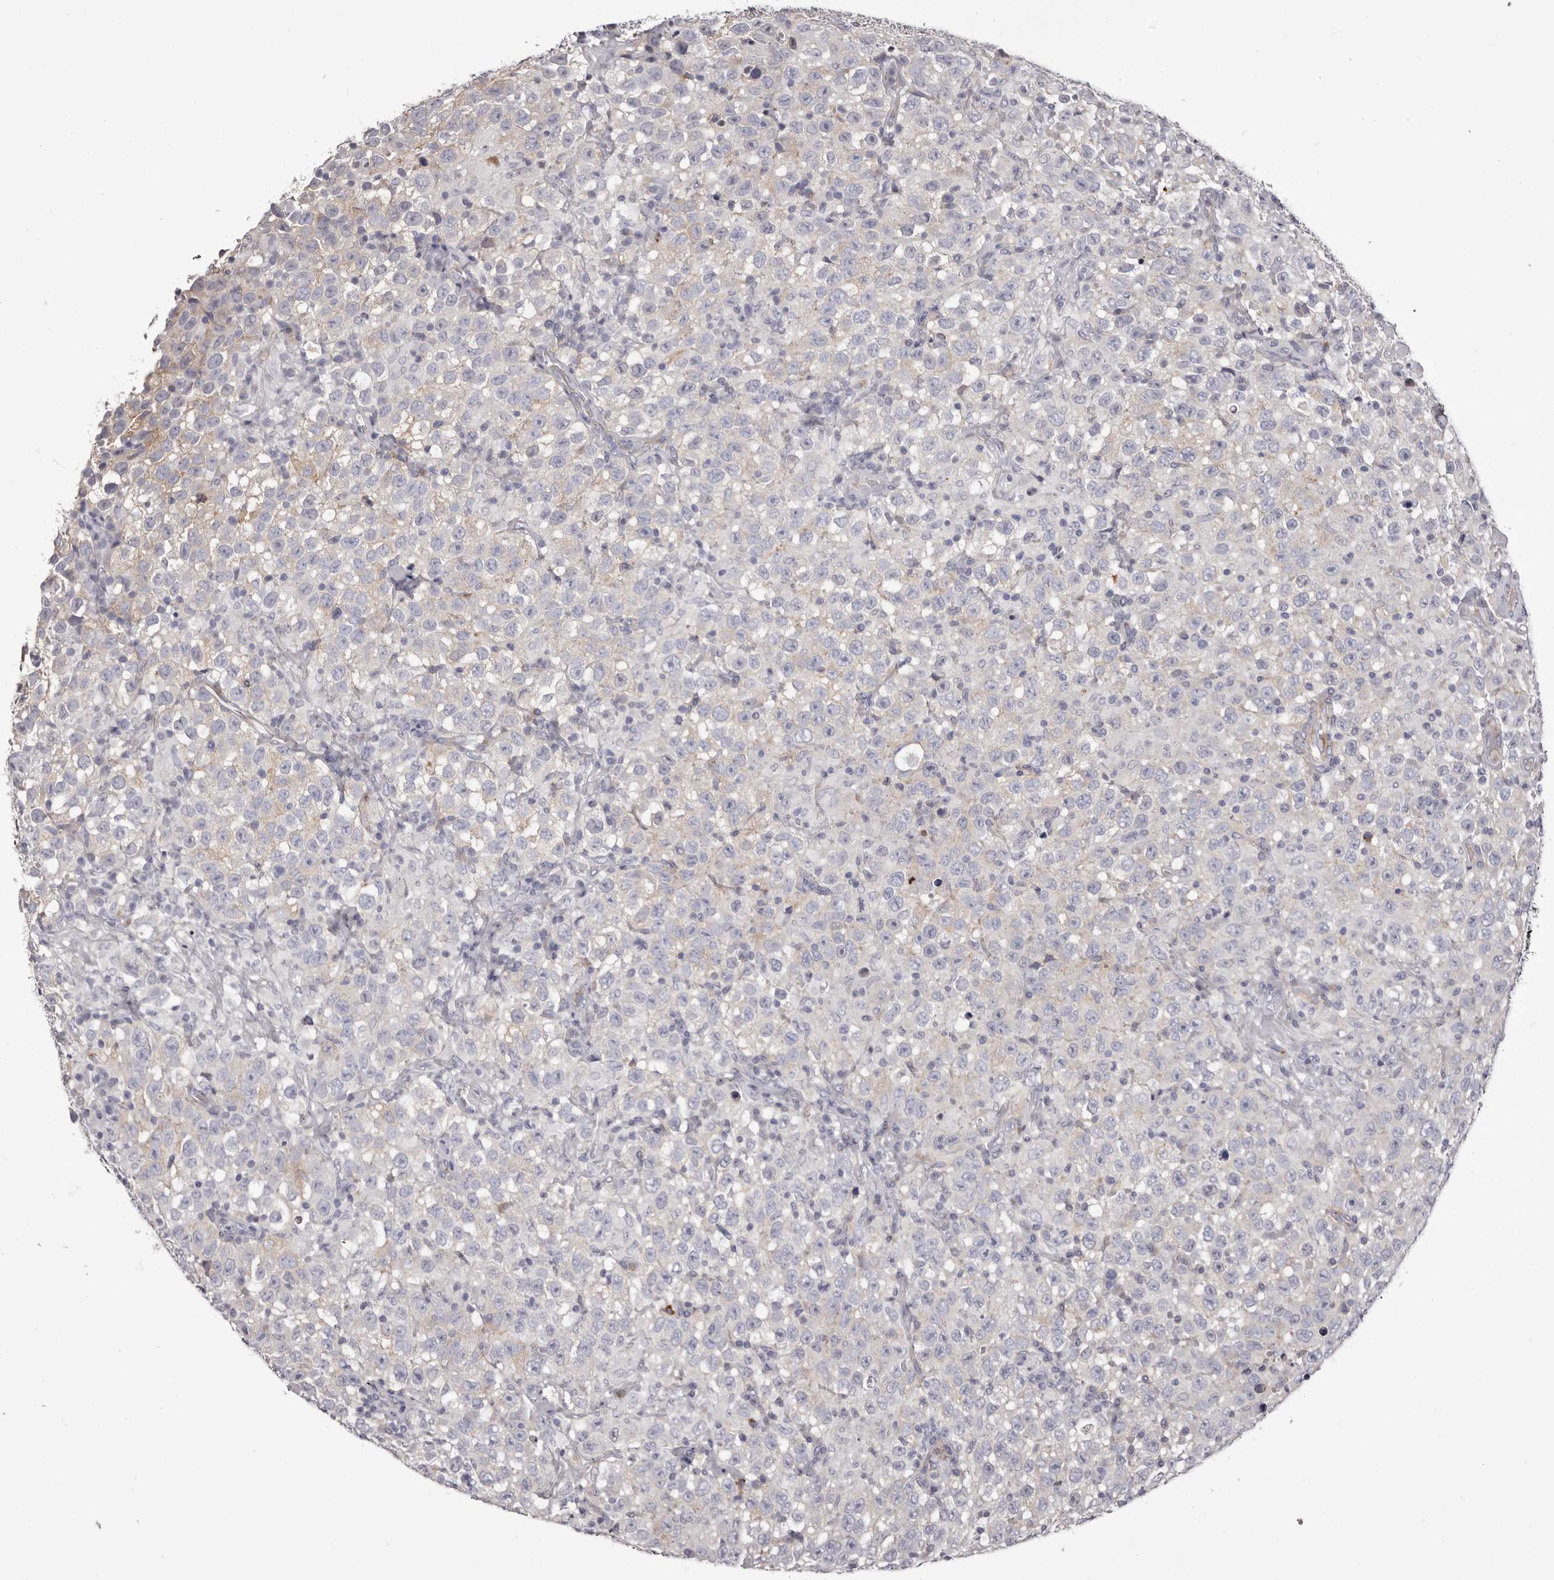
{"staining": {"intensity": "negative", "quantity": "none", "location": "none"}, "tissue": "testis cancer", "cell_type": "Tumor cells", "image_type": "cancer", "snomed": [{"axis": "morphology", "description": "Seminoma, NOS"}, {"axis": "topography", "description": "Testis"}], "caption": "Immunohistochemistry micrograph of testis cancer stained for a protein (brown), which demonstrates no staining in tumor cells.", "gene": "PEG10", "patient": {"sex": "male", "age": 41}}